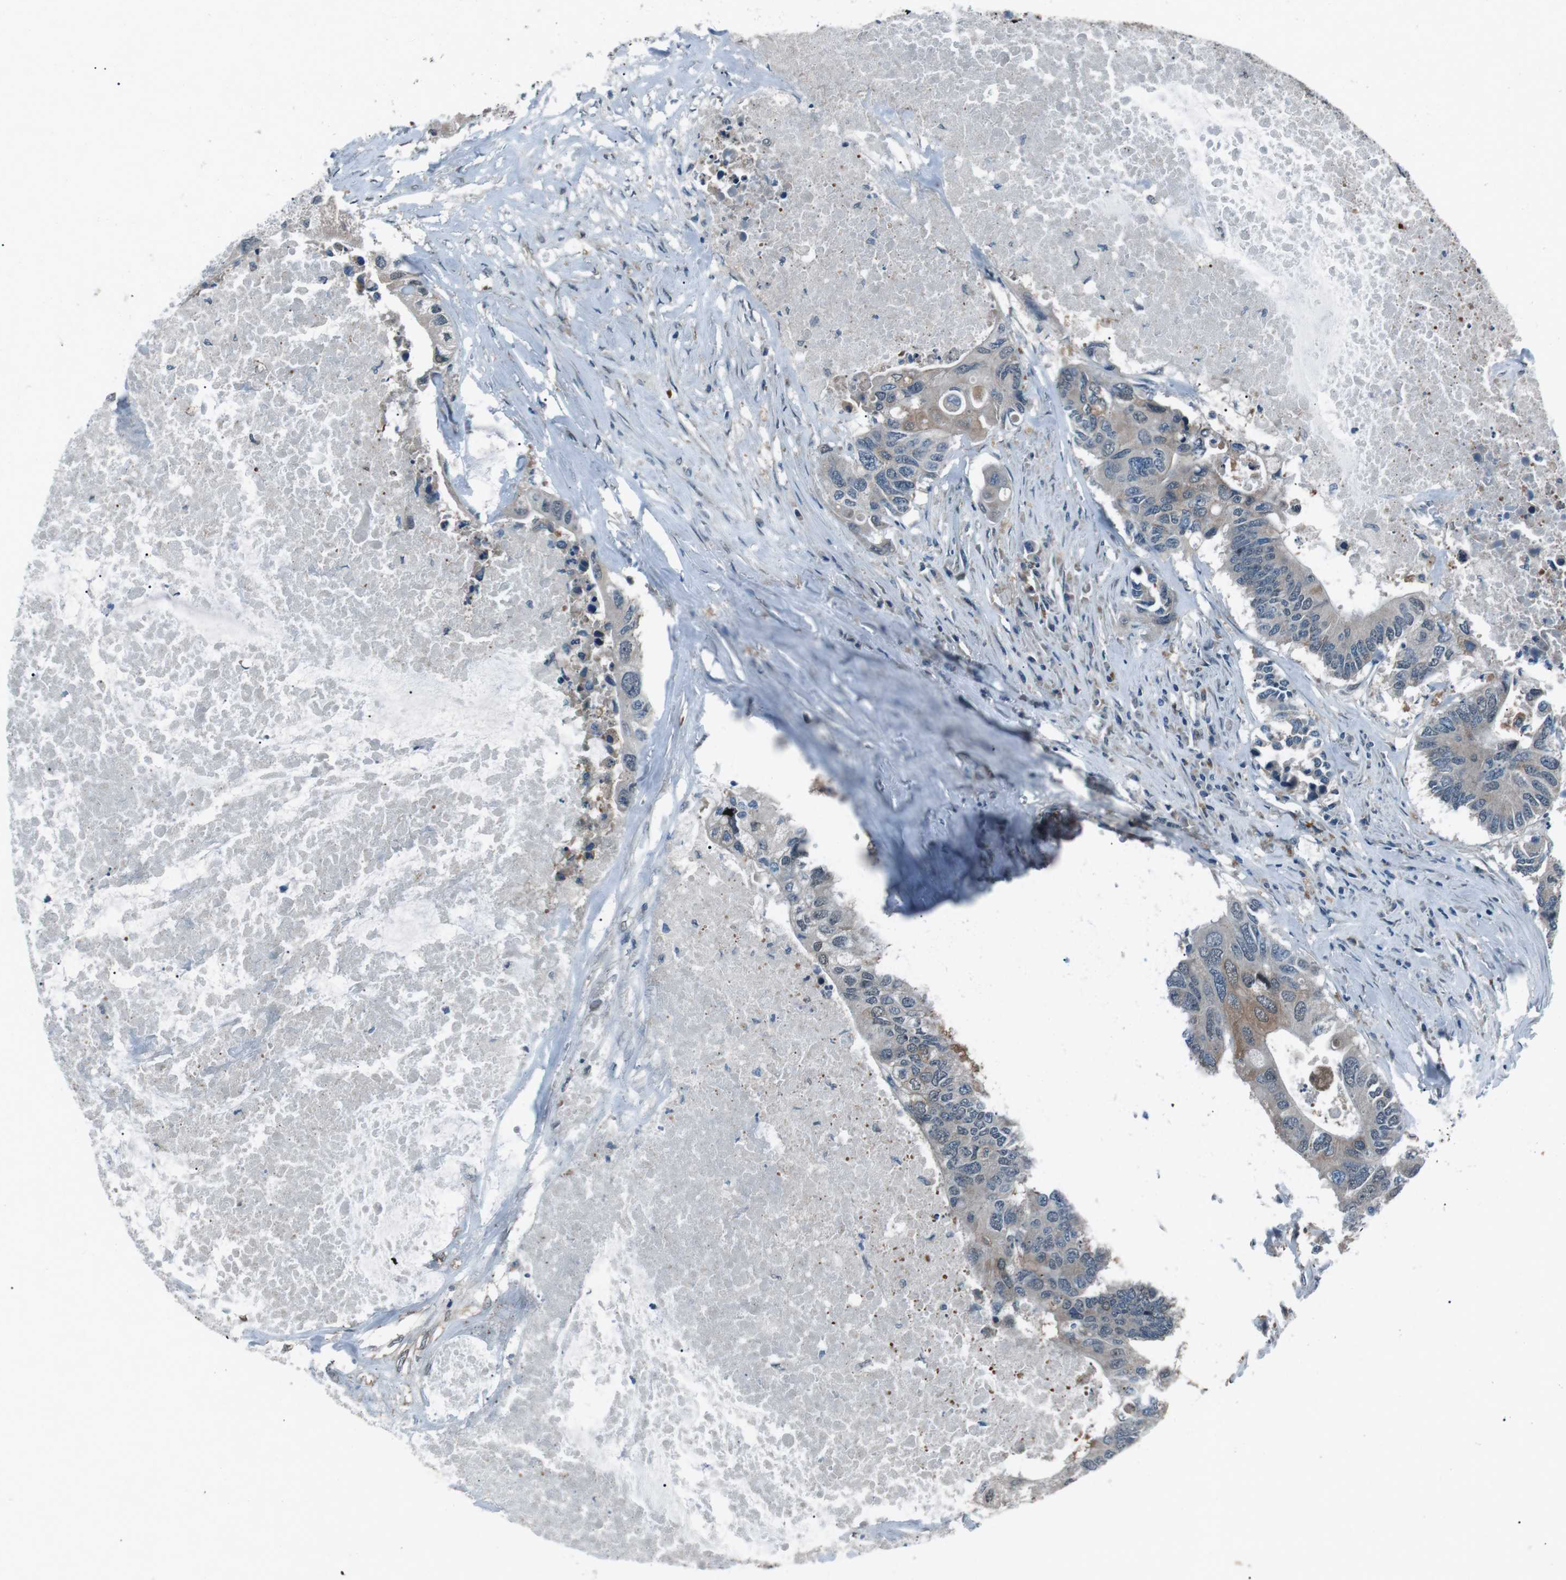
{"staining": {"intensity": "moderate", "quantity": "<25%", "location": "cytoplasmic/membranous"}, "tissue": "colorectal cancer", "cell_type": "Tumor cells", "image_type": "cancer", "snomed": [{"axis": "morphology", "description": "Adenocarcinoma, NOS"}, {"axis": "topography", "description": "Colon"}], "caption": "This photomicrograph reveals colorectal cancer stained with immunohistochemistry (IHC) to label a protein in brown. The cytoplasmic/membranous of tumor cells show moderate positivity for the protein. Nuclei are counter-stained blue.", "gene": "LRIG2", "patient": {"sex": "male", "age": 71}}